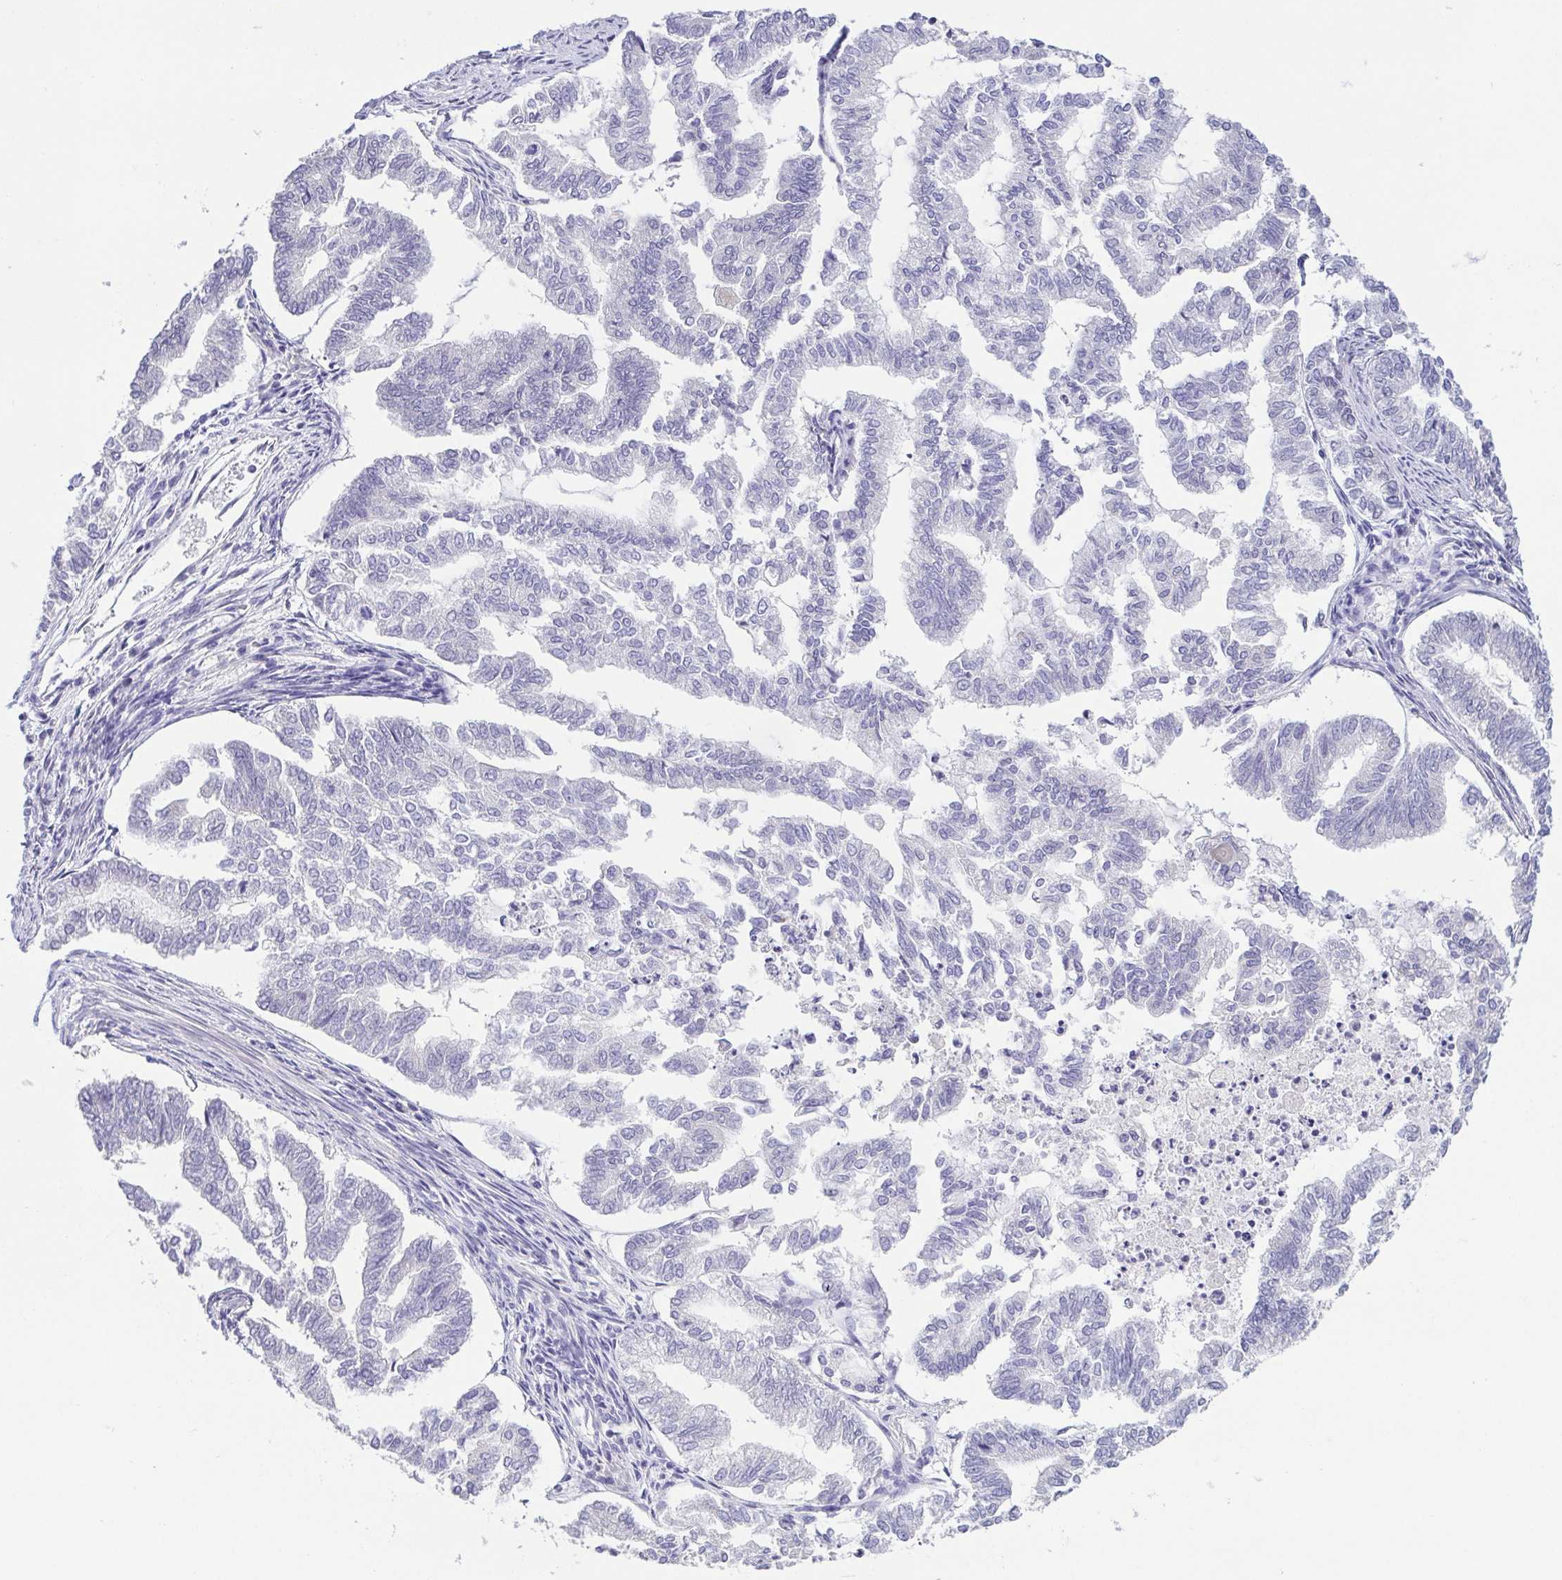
{"staining": {"intensity": "negative", "quantity": "none", "location": "none"}, "tissue": "endometrial cancer", "cell_type": "Tumor cells", "image_type": "cancer", "snomed": [{"axis": "morphology", "description": "Adenocarcinoma, NOS"}, {"axis": "topography", "description": "Endometrium"}], "caption": "Endometrial cancer (adenocarcinoma) was stained to show a protein in brown. There is no significant staining in tumor cells.", "gene": "HAPLN2", "patient": {"sex": "female", "age": 79}}